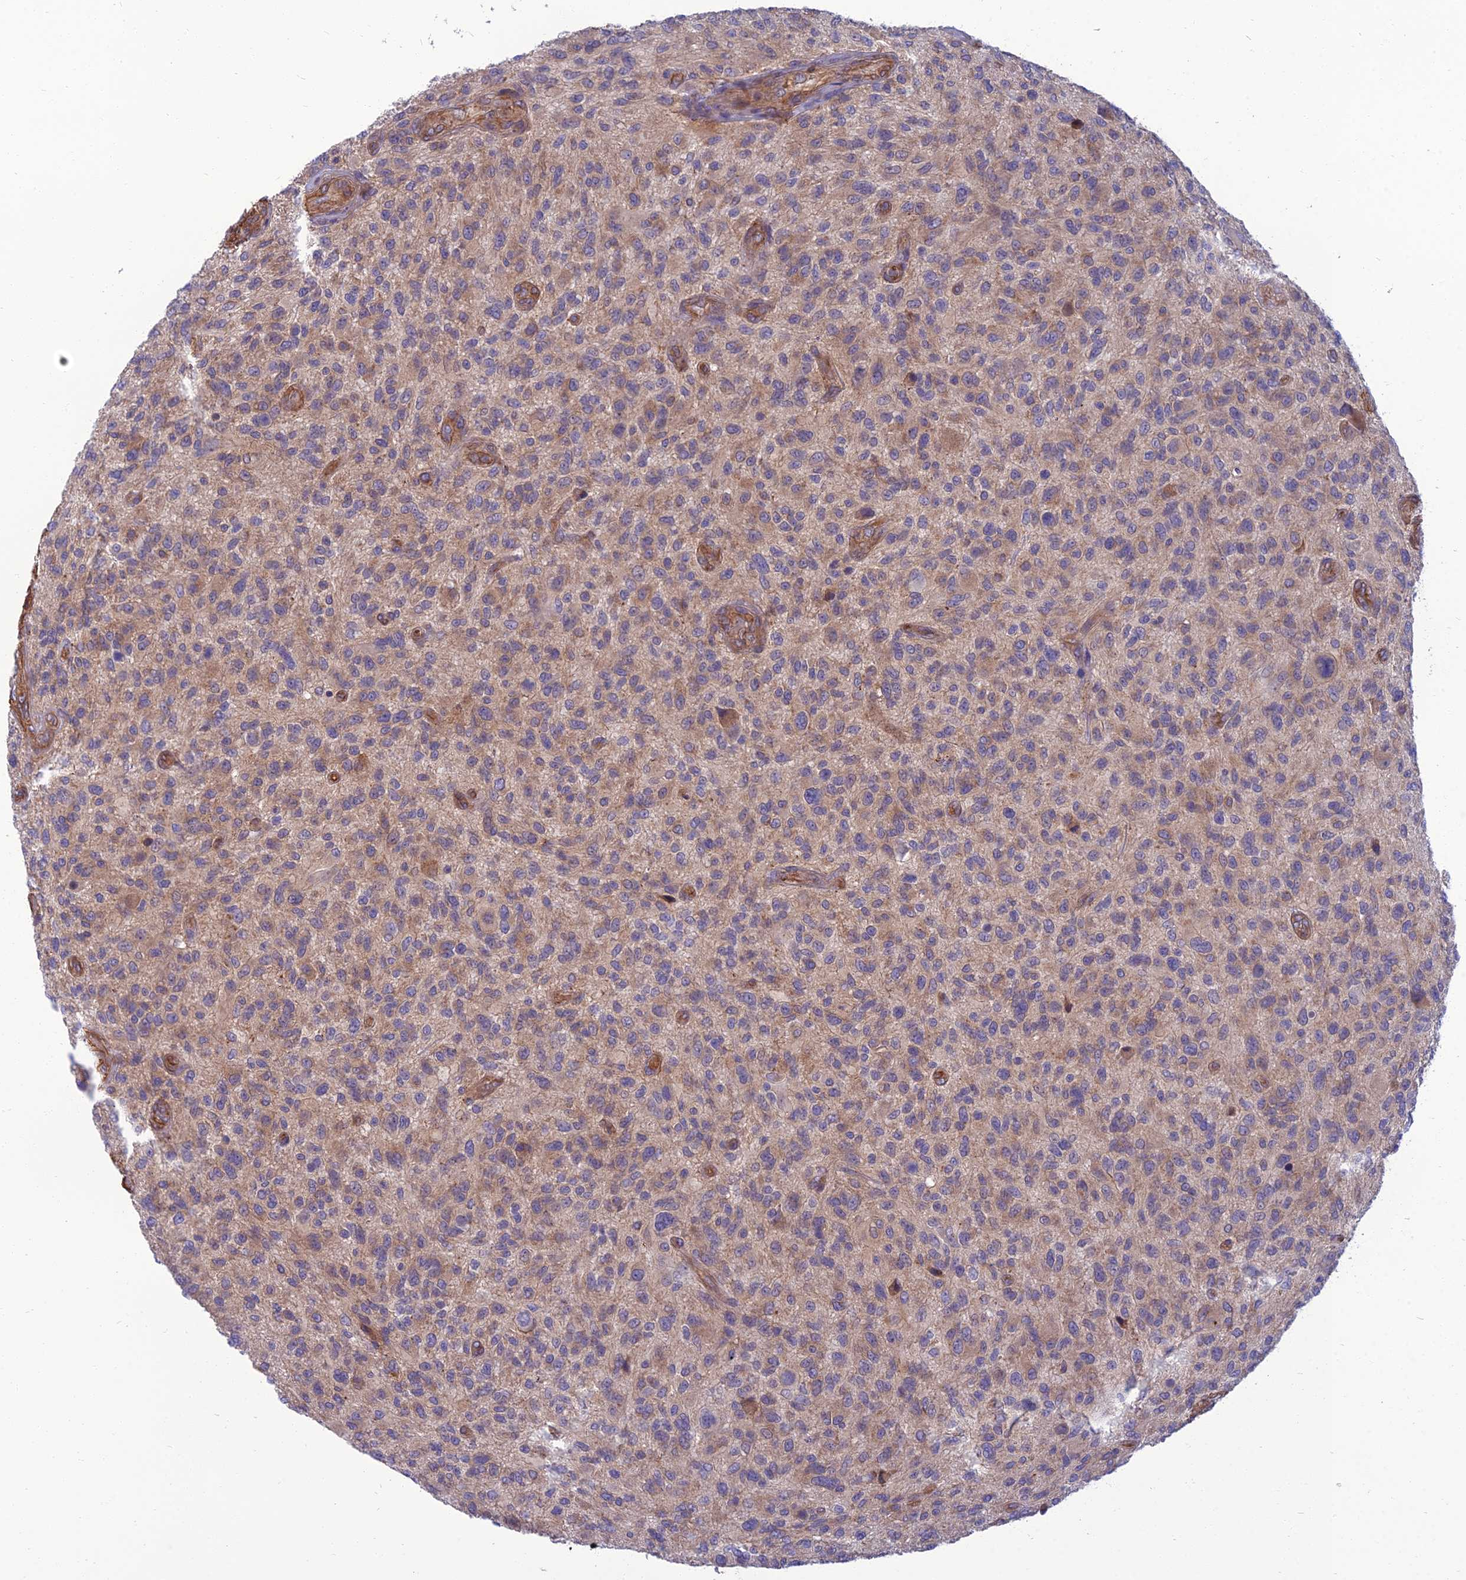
{"staining": {"intensity": "weak", "quantity": "<25%", "location": "cytoplasmic/membranous"}, "tissue": "glioma", "cell_type": "Tumor cells", "image_type": "cancer", "snomed": [{"axis": "morphology", "description": "Glioma, malignant, High grade"}, {"axis": "topography", "description": "Brain"}], "caption": "An immunohistochemistry (IHC) image of glioma is shown. There is no staining in tumor cells of glioma.", "gene": "WDR24", "patient": {"sex": "male", "age": 47}}